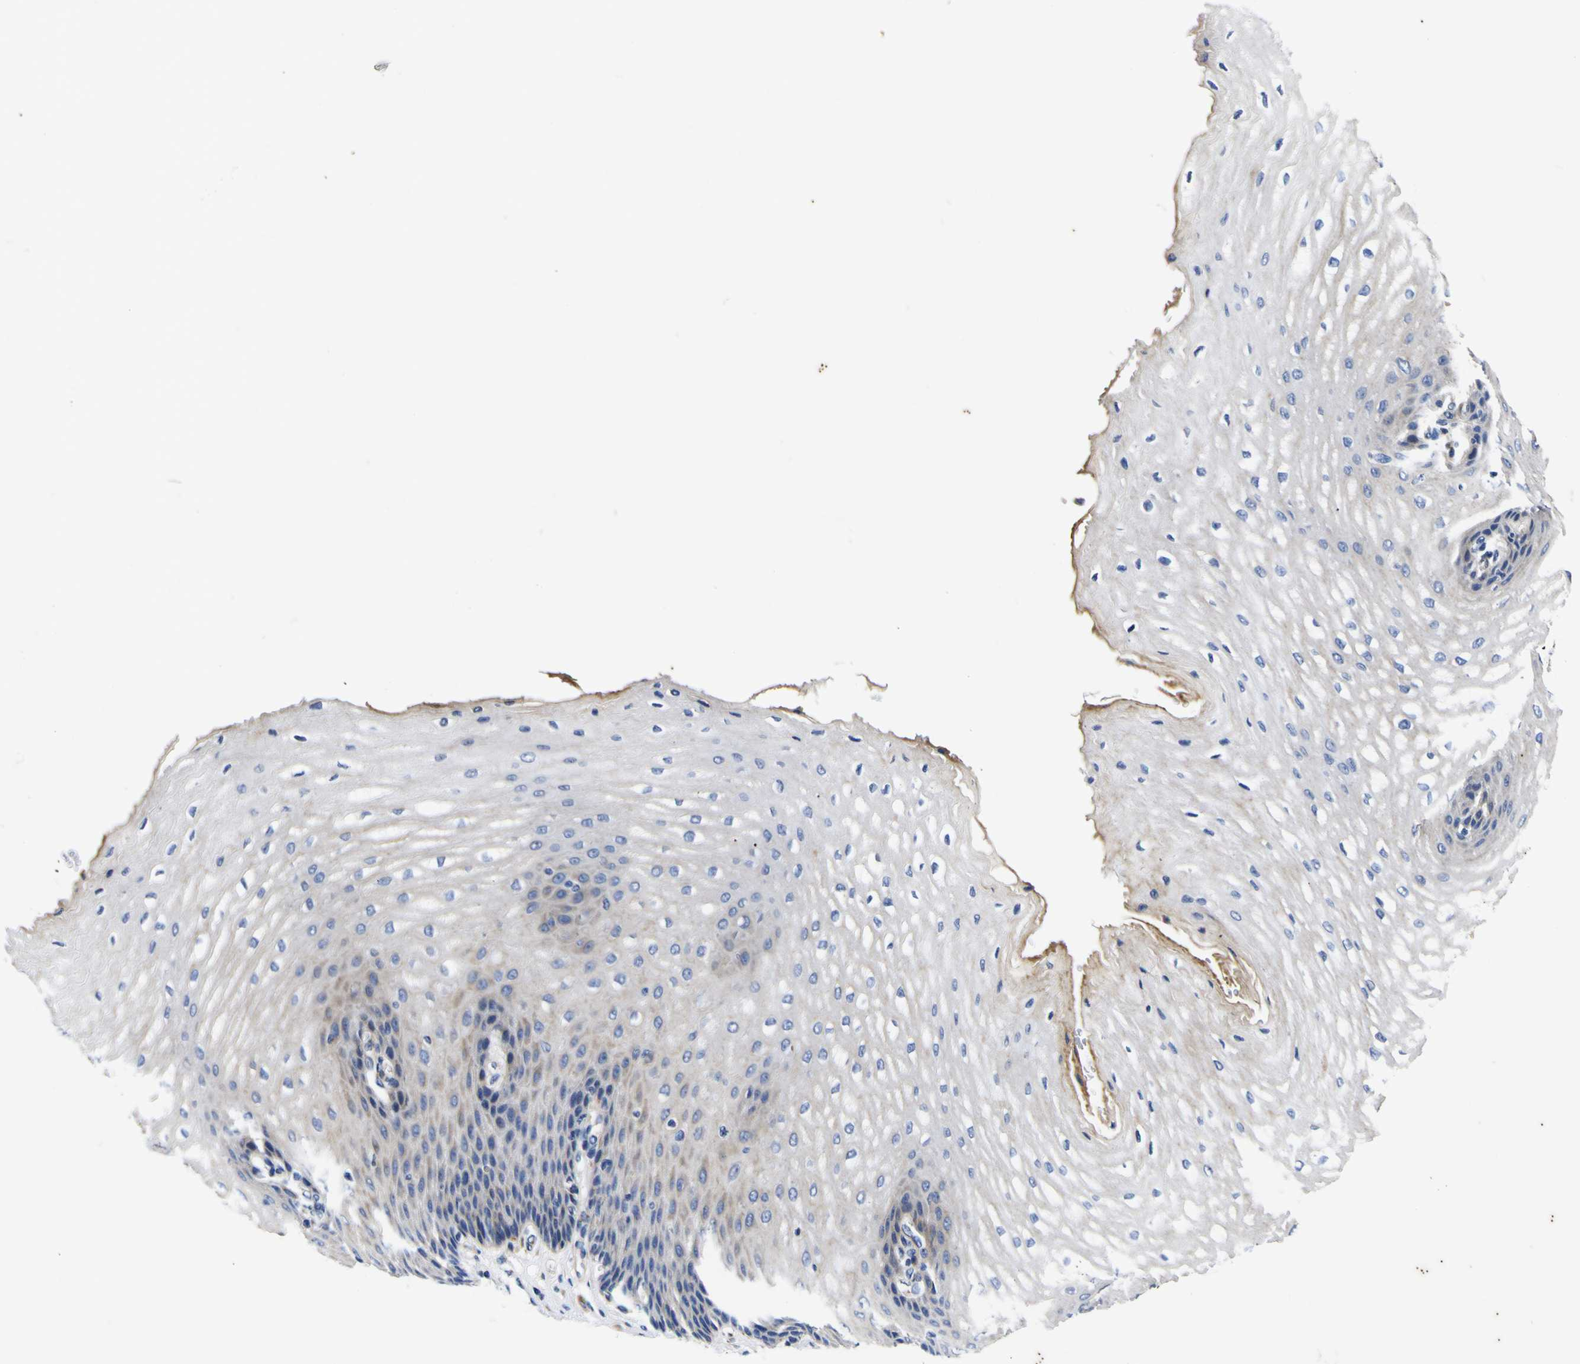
{"staining": {"intensity": "negative", "quantity": "none", "location": "none"}, "tissue": "esophagus", "cell_type": "Squamous epithelial cells", "image_type": "normal", "snomed": [{"axis": "morphology", "description": "Normal tissue, NOS"}, {"axis": "topography", "description": "Esophagus"}], "caption": "Squamous epithelial cells are negative for protein expression in benign human esophagus. (Brightfield microscopy of DAB IHC at high magnification).", "gene": "COA1", "patient": {"sex": "male", "age": 46}}